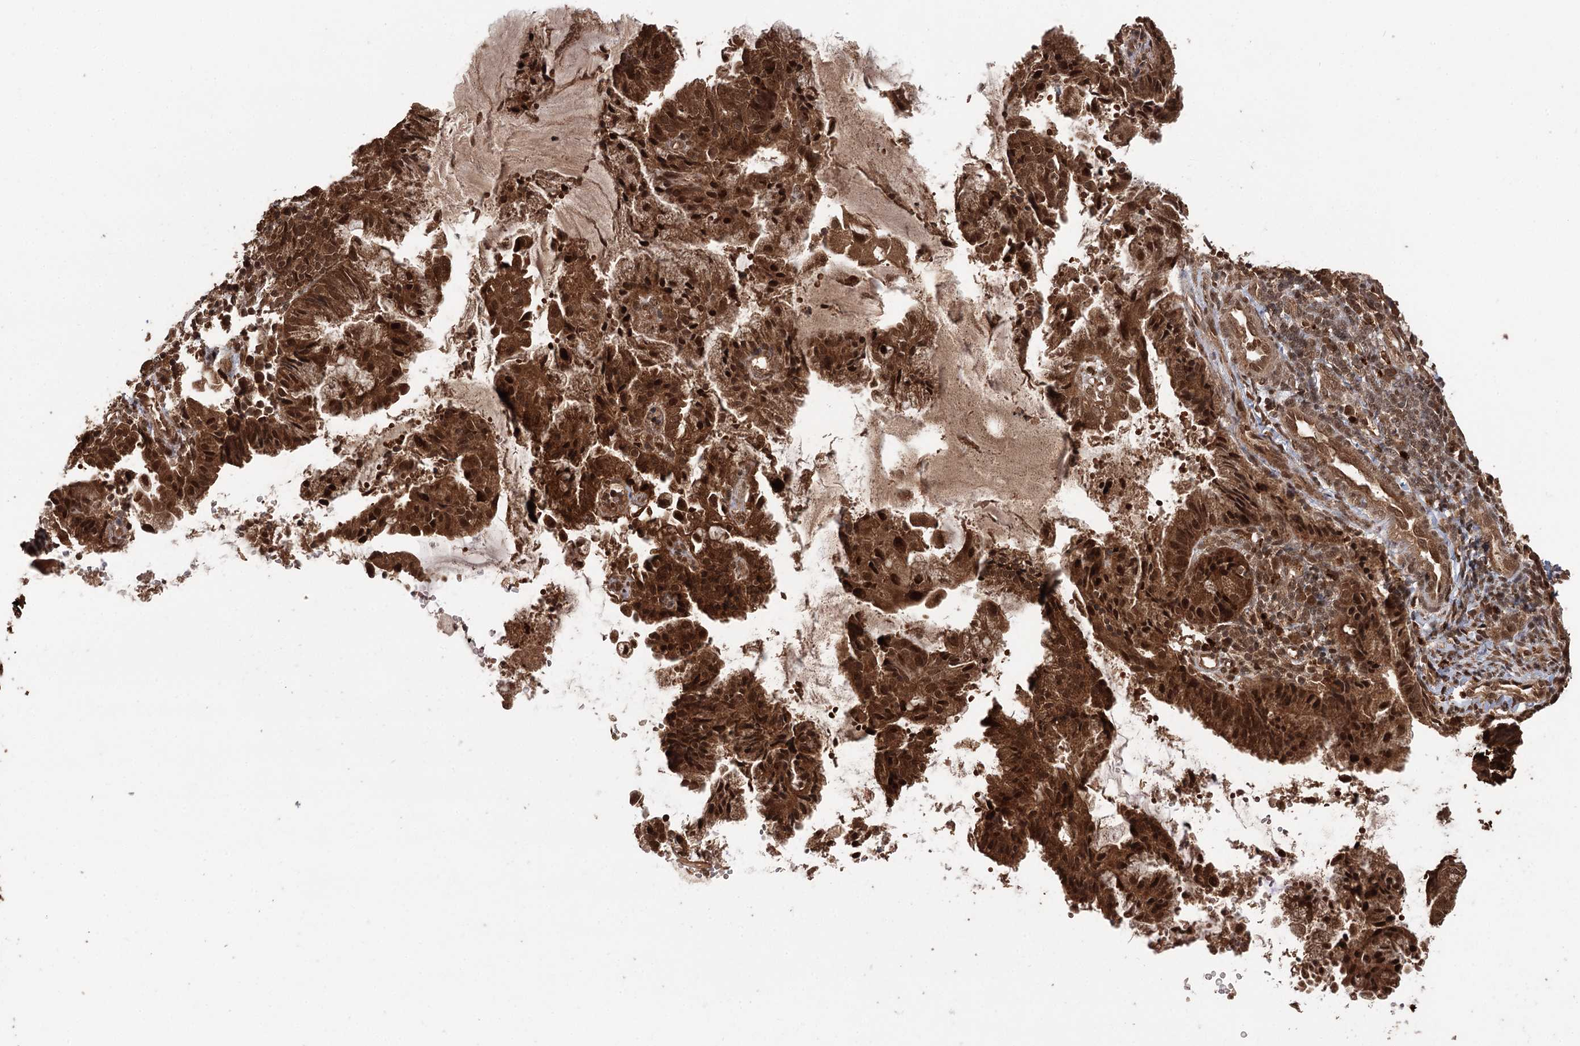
{"staining": {"intensity": "strong", "quantity": ">75%", "location": "cytoplasmic/membranous,nuclear"}, "tissue": "endometrial cancer", "cell_type": "Tumor cells", "image_type": "cancer", "snomed": [{"axis": "morphology", "description": "Adenocarcinoma, NOS"}, {"axis": "topography", "description": "Endometrium"}], "caption": "Brown immunohistochemical staining in human endometrial adenocarcinoma shows strong cytoplasmic/membranous and nuclear staining in about >75% of tumor cells. Ihc stains the protein of interest in brown and the nuclei are stained blue.", "gene": "N6AMT1", "patient": {"sex": "female", "age": 86}}